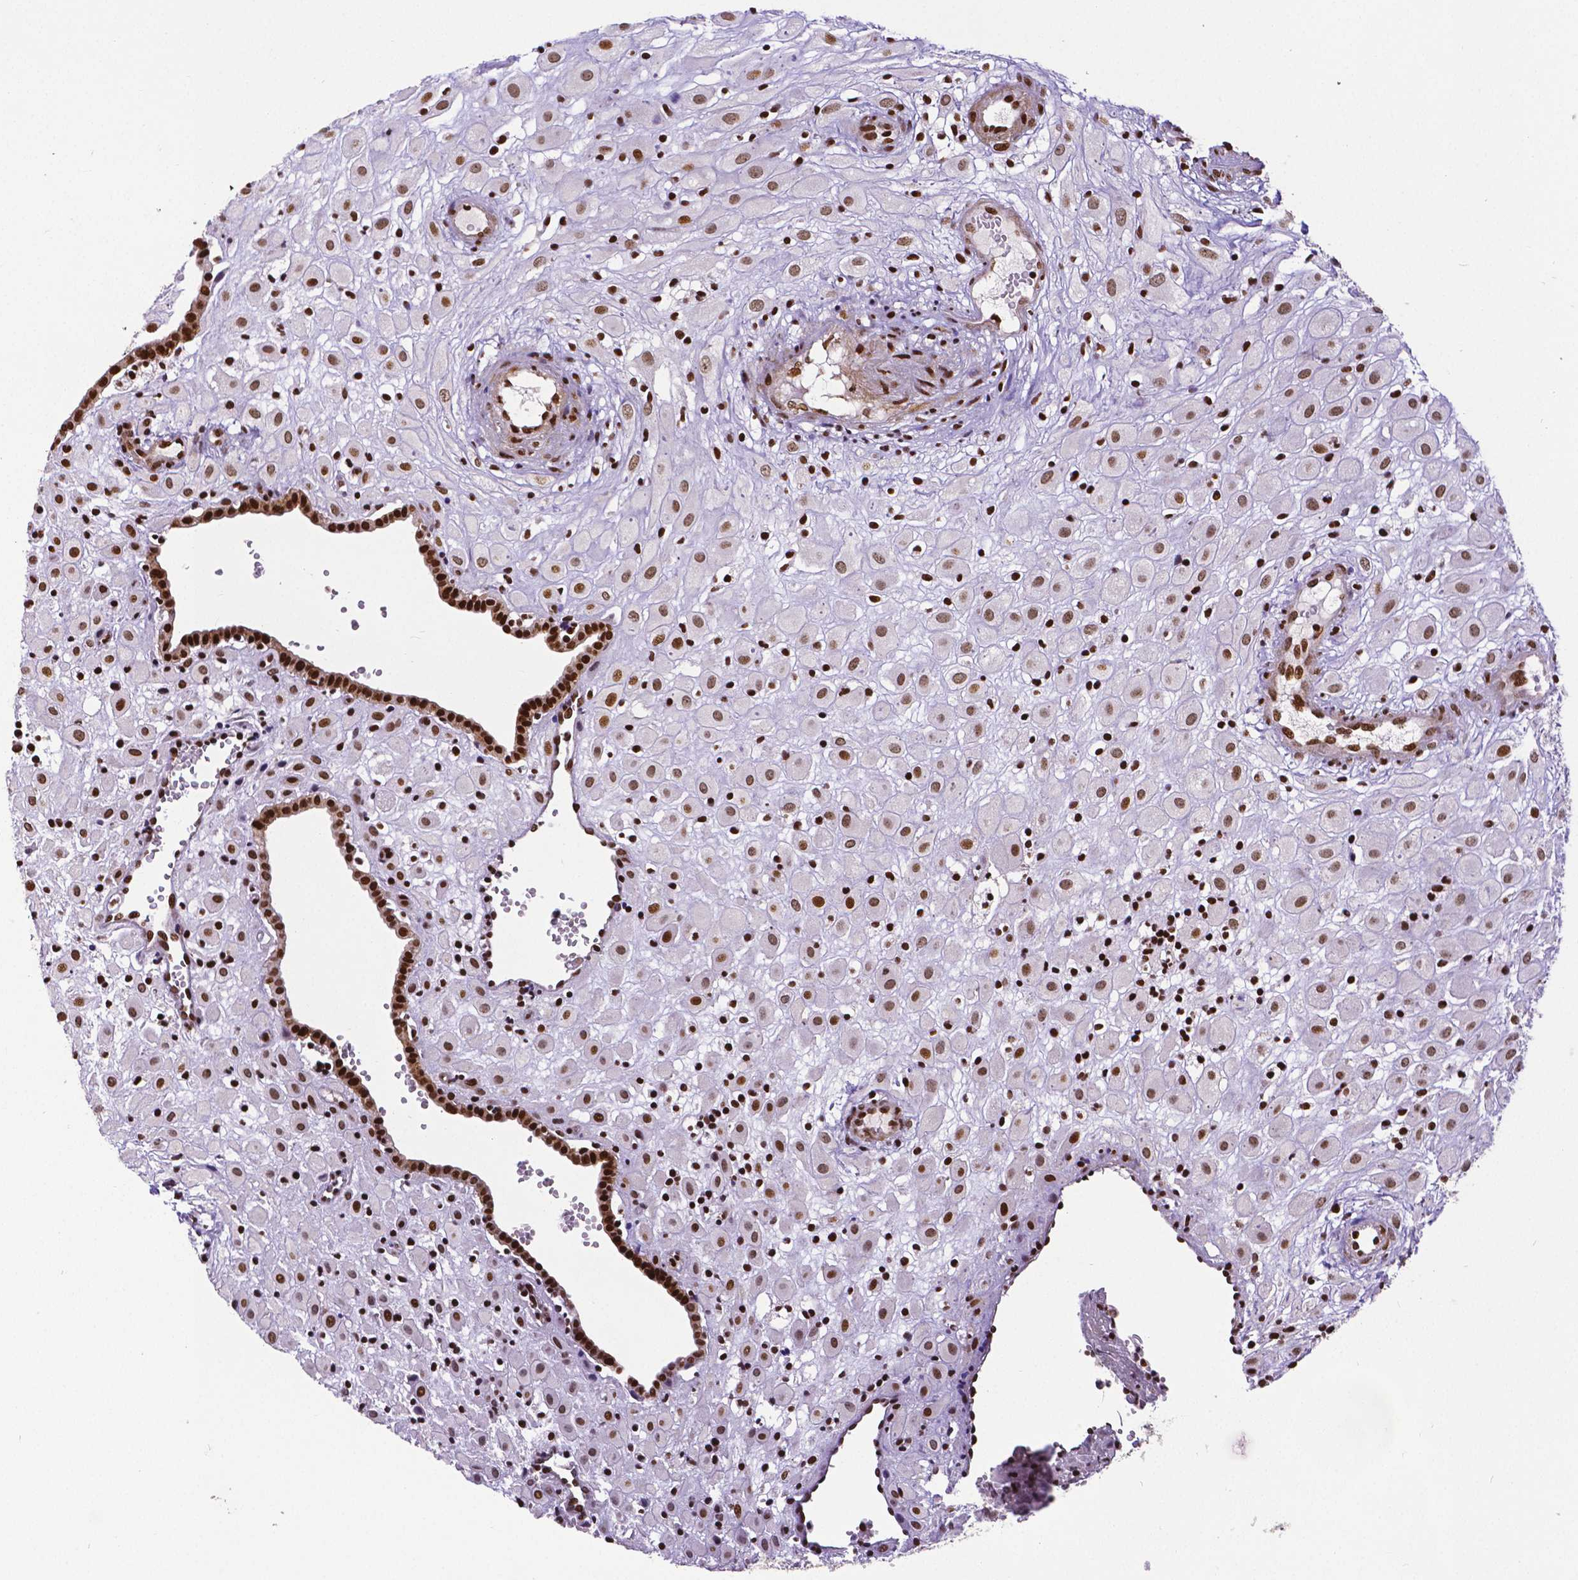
{"staining": {"intensity": "strong", "quantity": "25%-75%", "location": "nuclear"}, "tissue": "placenta", "cell_type": "Decidual cells", "image_type": "normal", "snomed": [{"axis": "morphology", "description": "Normal tissue, NOS"}, {"axis": "topography", "description": "Placenta"}], "caption": "This is a micrograph of IHC staining of normal placenta, which shows strong staining in the nuclear of decidual cells.", "gene": "CTCF", "patient": {"sex": "female", "age": 24}}